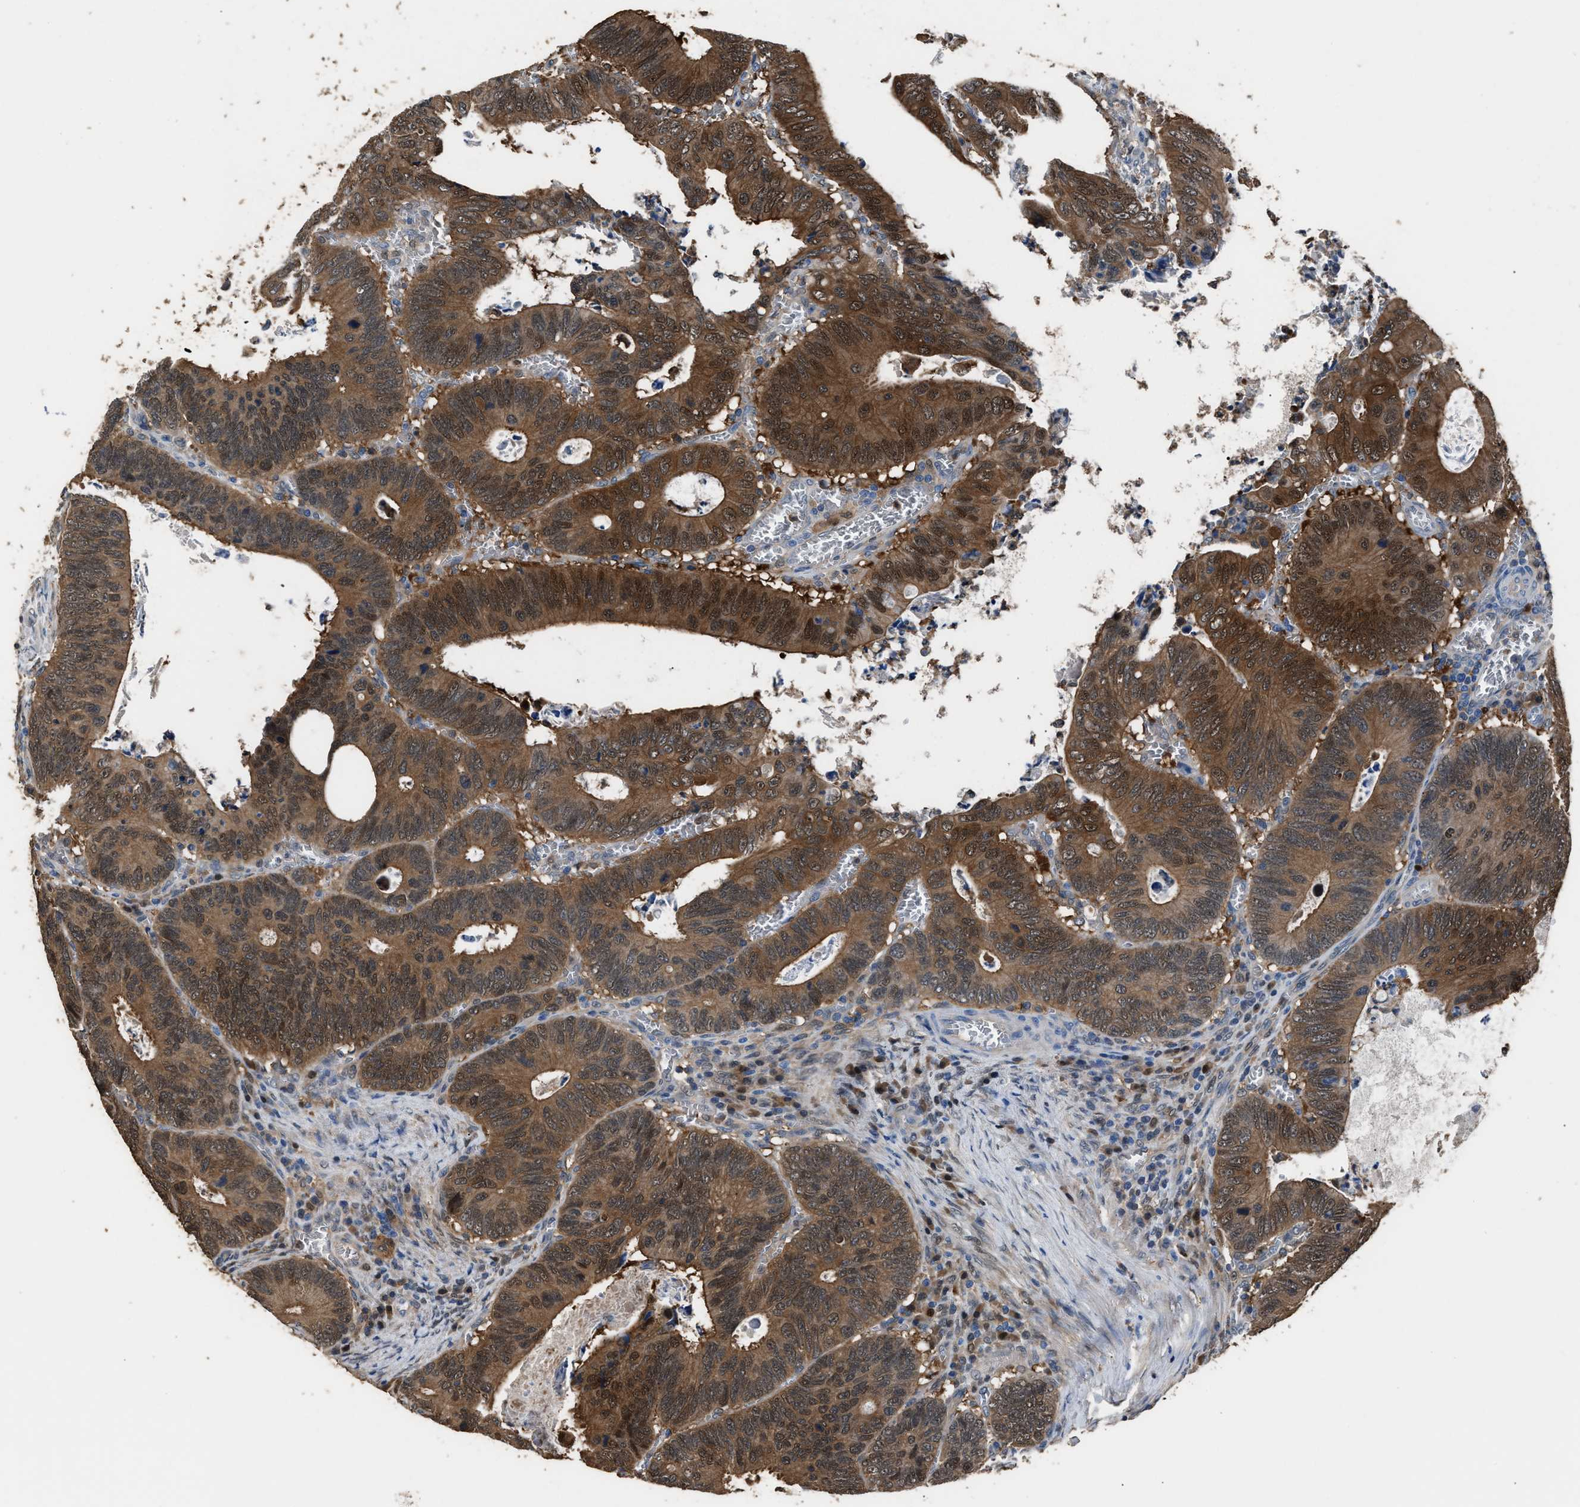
{"staining": {"intensity": "strong", "quantity": ">75%", "location": "cytoplasmic/membranous,nuclear"}, "tissue": "colorectal cancer", "cell_type": "Tumor cells", "image_type": "cancer", "snomed": [{"axis": "morphology", "description": "Inflammation, NOS"}, {"axis": "morphology", "description": "Adenocarcinoma, NOS"}, {"axis": "topography", "description": "Colon"}], "caption": "This is a photomicrograph of immunohistochemistry (IHC) staining of adenocarcinoma (colorectal), which shows strong expression in the cytoplasmic/membranous and nuclear of tumor cells.", "gene": "GSTP1", "patient": {"sex": "male", "age": 72}}